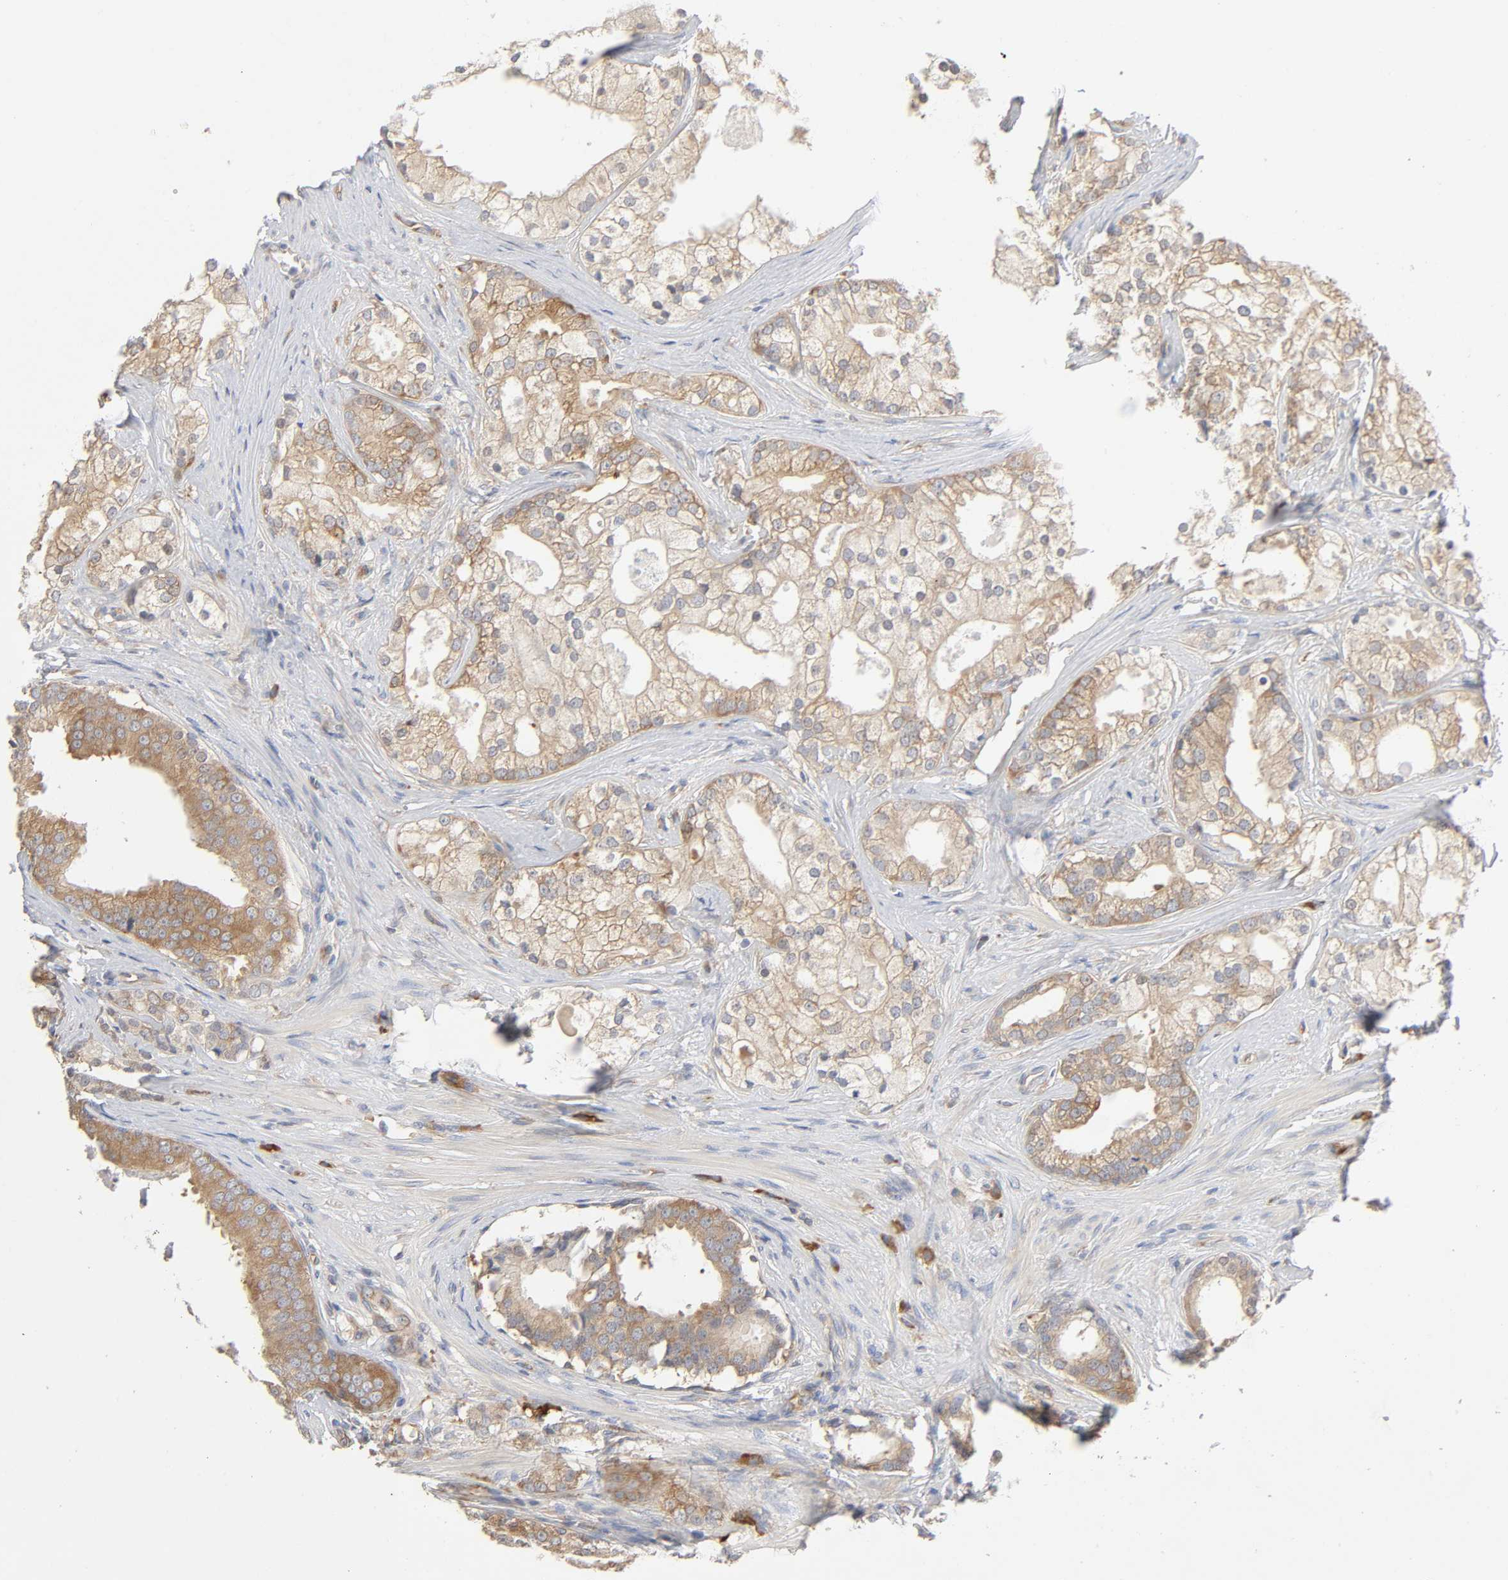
{"staining": {"intensity": "moderate", "quantity": ">75%", "location": "cytoplasmic/membranous"}, "tissue": "prostate cancer", "cell_type": "Tumor cells", "image_type": "cancer", "snomed": [{"axis": "morphology", "description": "Adenocarcinoma, Low grade"}, {"axis": "topography", "description": "Prostate"}], "caption": "Prostate cancer (adenocarcinoma (low-grade)) stained for a protein (brown) shows moderate cytoplasmic/membranous positive expression in about >75% of tumor cells.", "gene": "SCHIP1", "patient": {"sex": "male", "age": 58}}